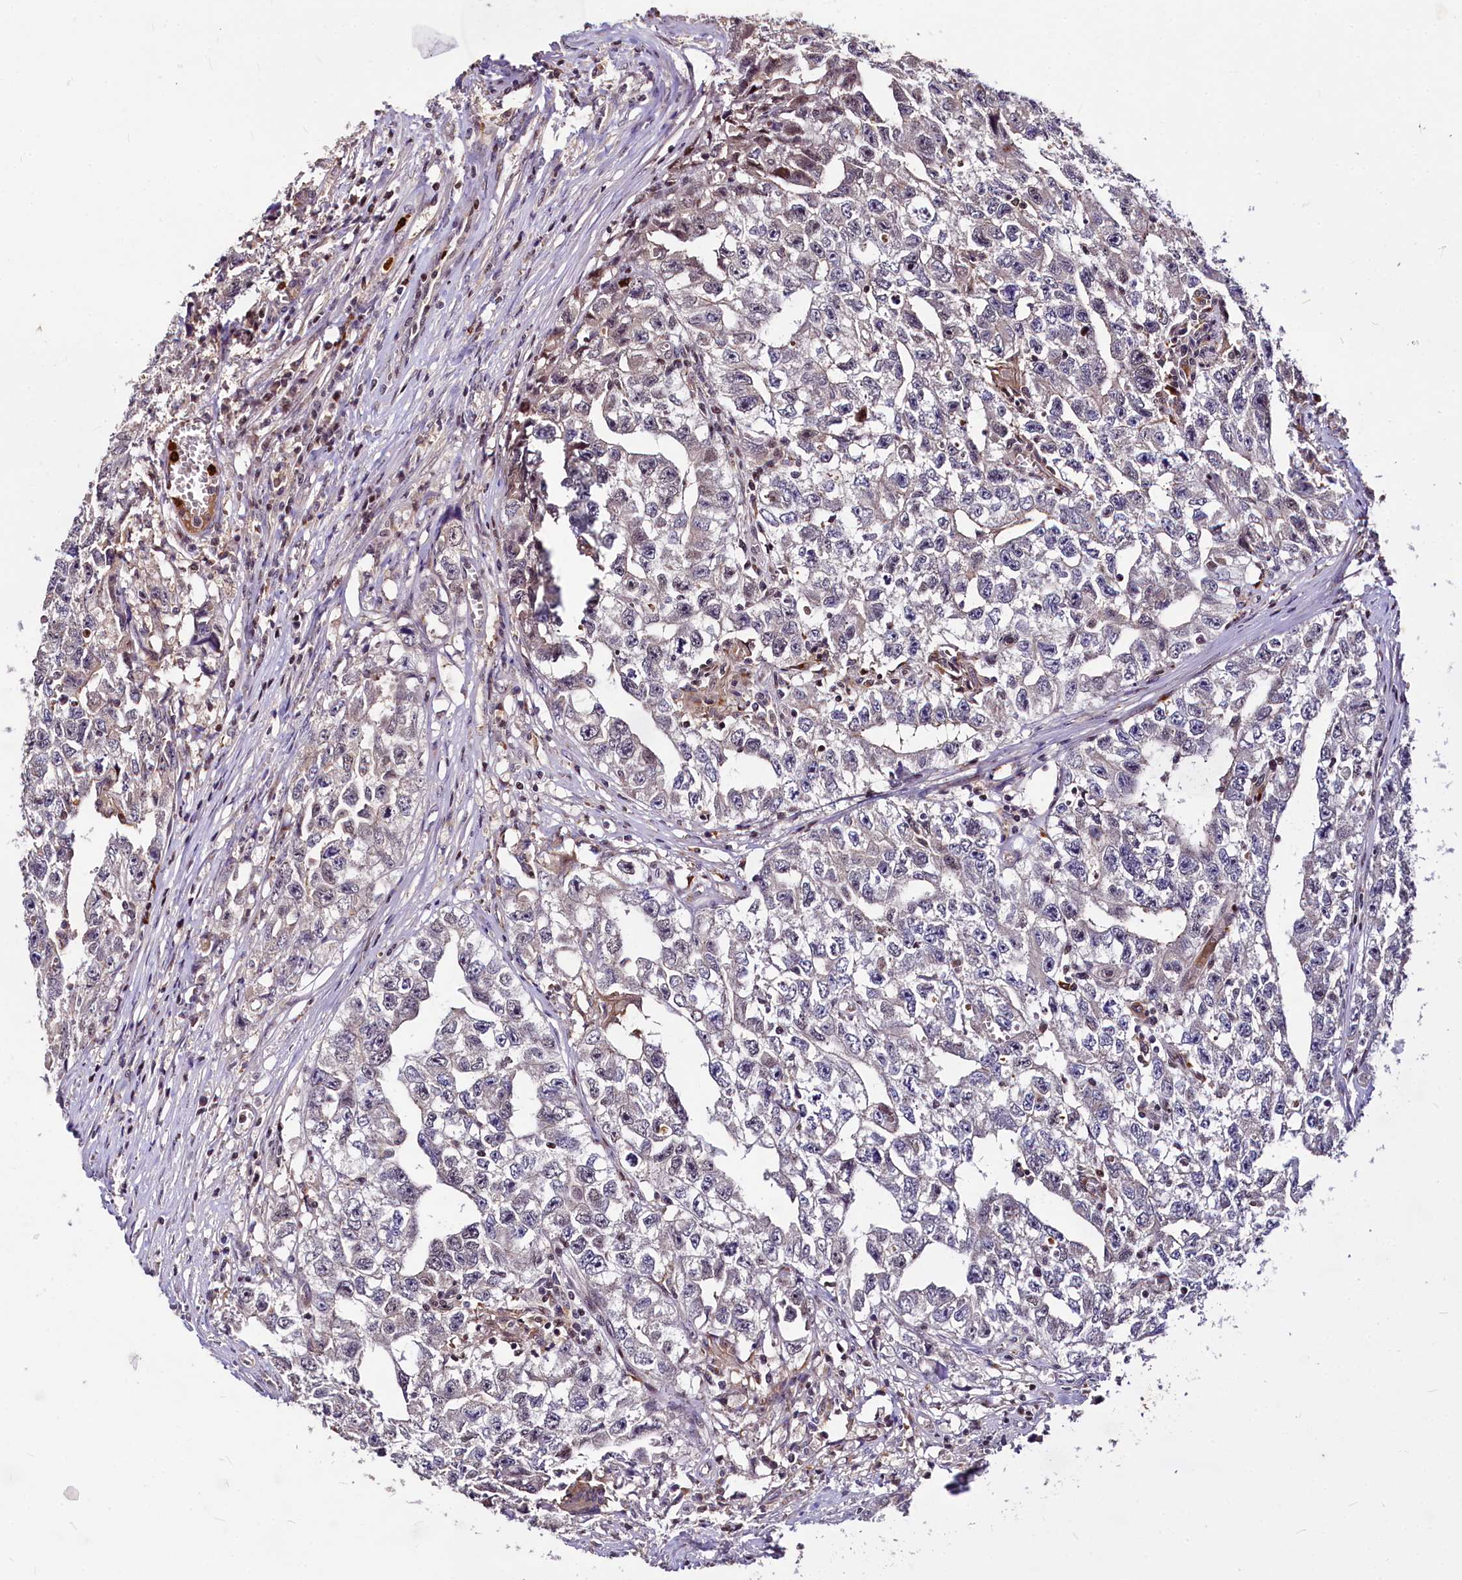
{"staining": {"intensity": "weak", "quantity": "<25%", "location": "cytoplasmic/membranous"}, "tissue": "testis cancer", "cell_type": "Tumor cells", "image_type": "cancer", "snomed": [{"axis": "morphology", "description": "Seminoma, NOS"}, {"axis": "morphology", "description": "Carcinoma, Embryonal, NOS"}, {"axis": "topography", "description": "Testis"}], "caption": "A high-resolution photomicrograph shows IHC staining of testis cancer, which demonstrates no significant staining in tumor cells.", "gene": "ATG101", "patient": {"sex": "male", "age": 43}}